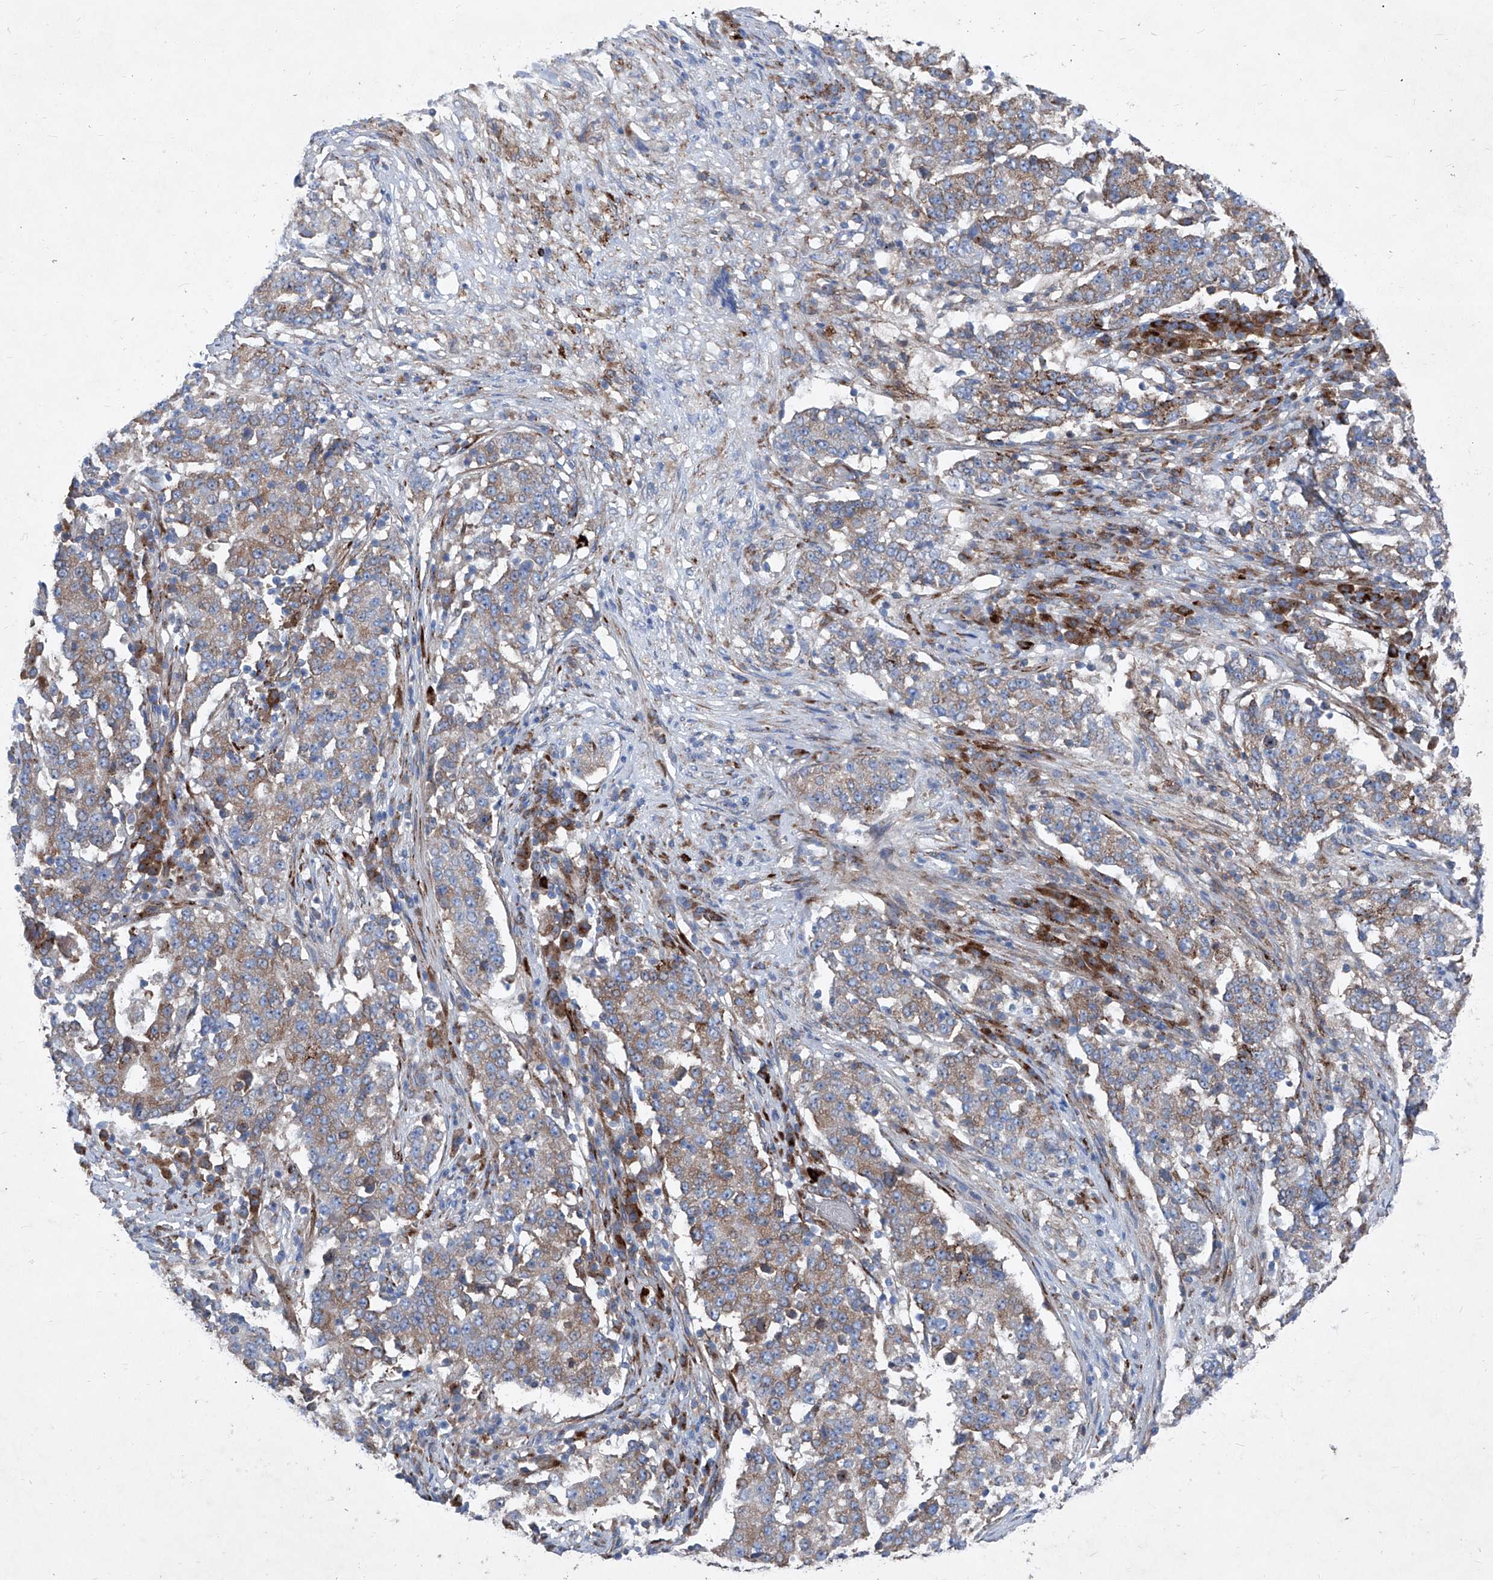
{"staining": {"intensity": "moderate", "quantity": "25%-75%", "location": "cytoplasmic/membranous"}, "tissue": "stomach cancer", "cell_type": "Tumor cells", "image_type": "cancer", "snomed": [{"axis": "morphology", "description": "Adenocarcinoma, NOS"}, {"axis": "topography", "description": "Stomach"}], "caption": "Tumor cells reveal moderate cytoplasmic/membranous staining in approximately 25%-75% of cells in stomach adenocarcinoma.", "gene": "IFI27", "patient": {"sex": "male", "age": 59}}